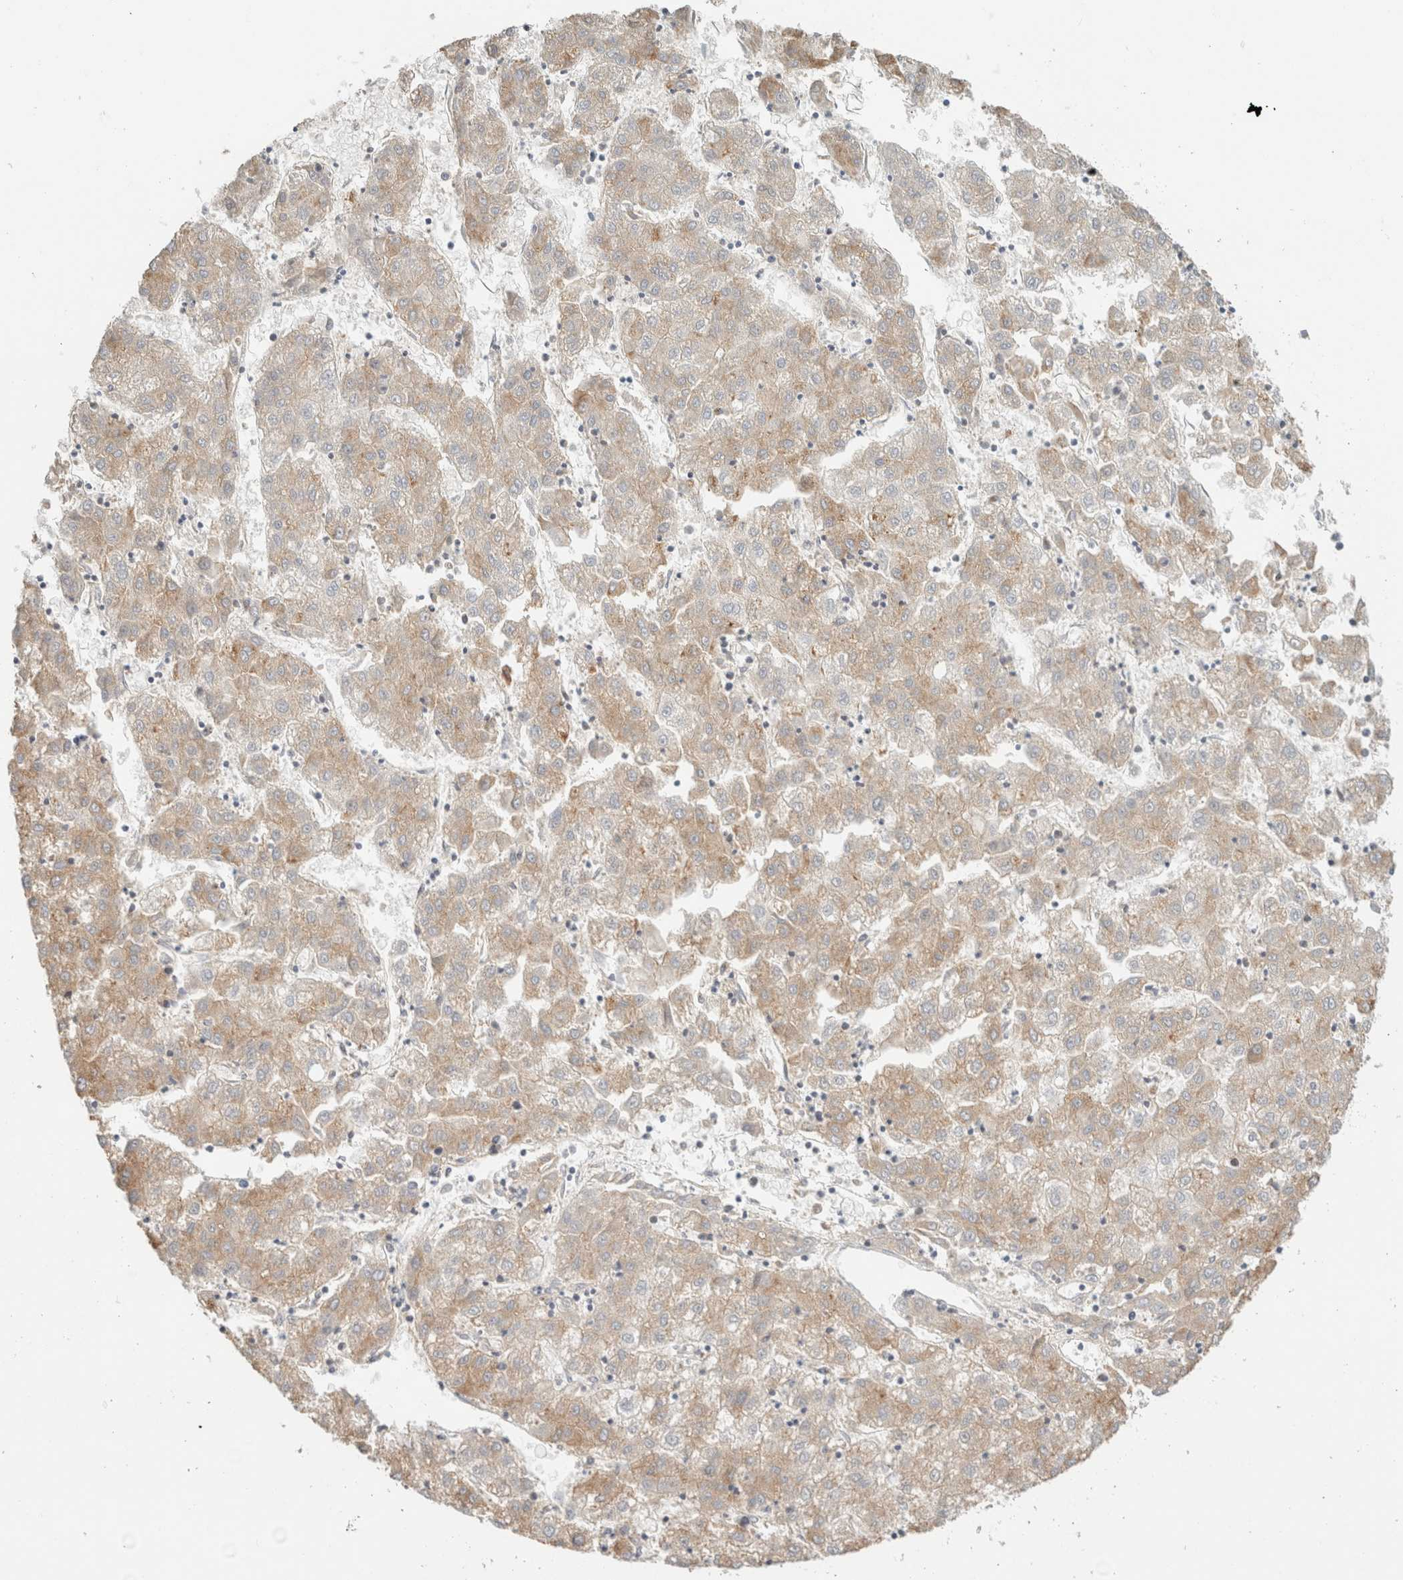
{"staining": {"intensity": "weak", "quantity": ">75%", "location": "cytoplasmic/membranous"}, "tissue": "liver cancer", "cell_type": "Tumor cells", "image_type": "cancer", "snomed": [{"axis": "morphology", "description": "Carcinoma, Hepatocellular, NOS"}, {"axis": "topography", "description": "Liver"}], "caption": "Liver cancer was stained to show a protein in brown. There is low levels of weak cytoplasmic/membranous staining in approximately >75% of tumor cells.", "gene": "ID3", "patient": {"sex": "male", "age": 72}}